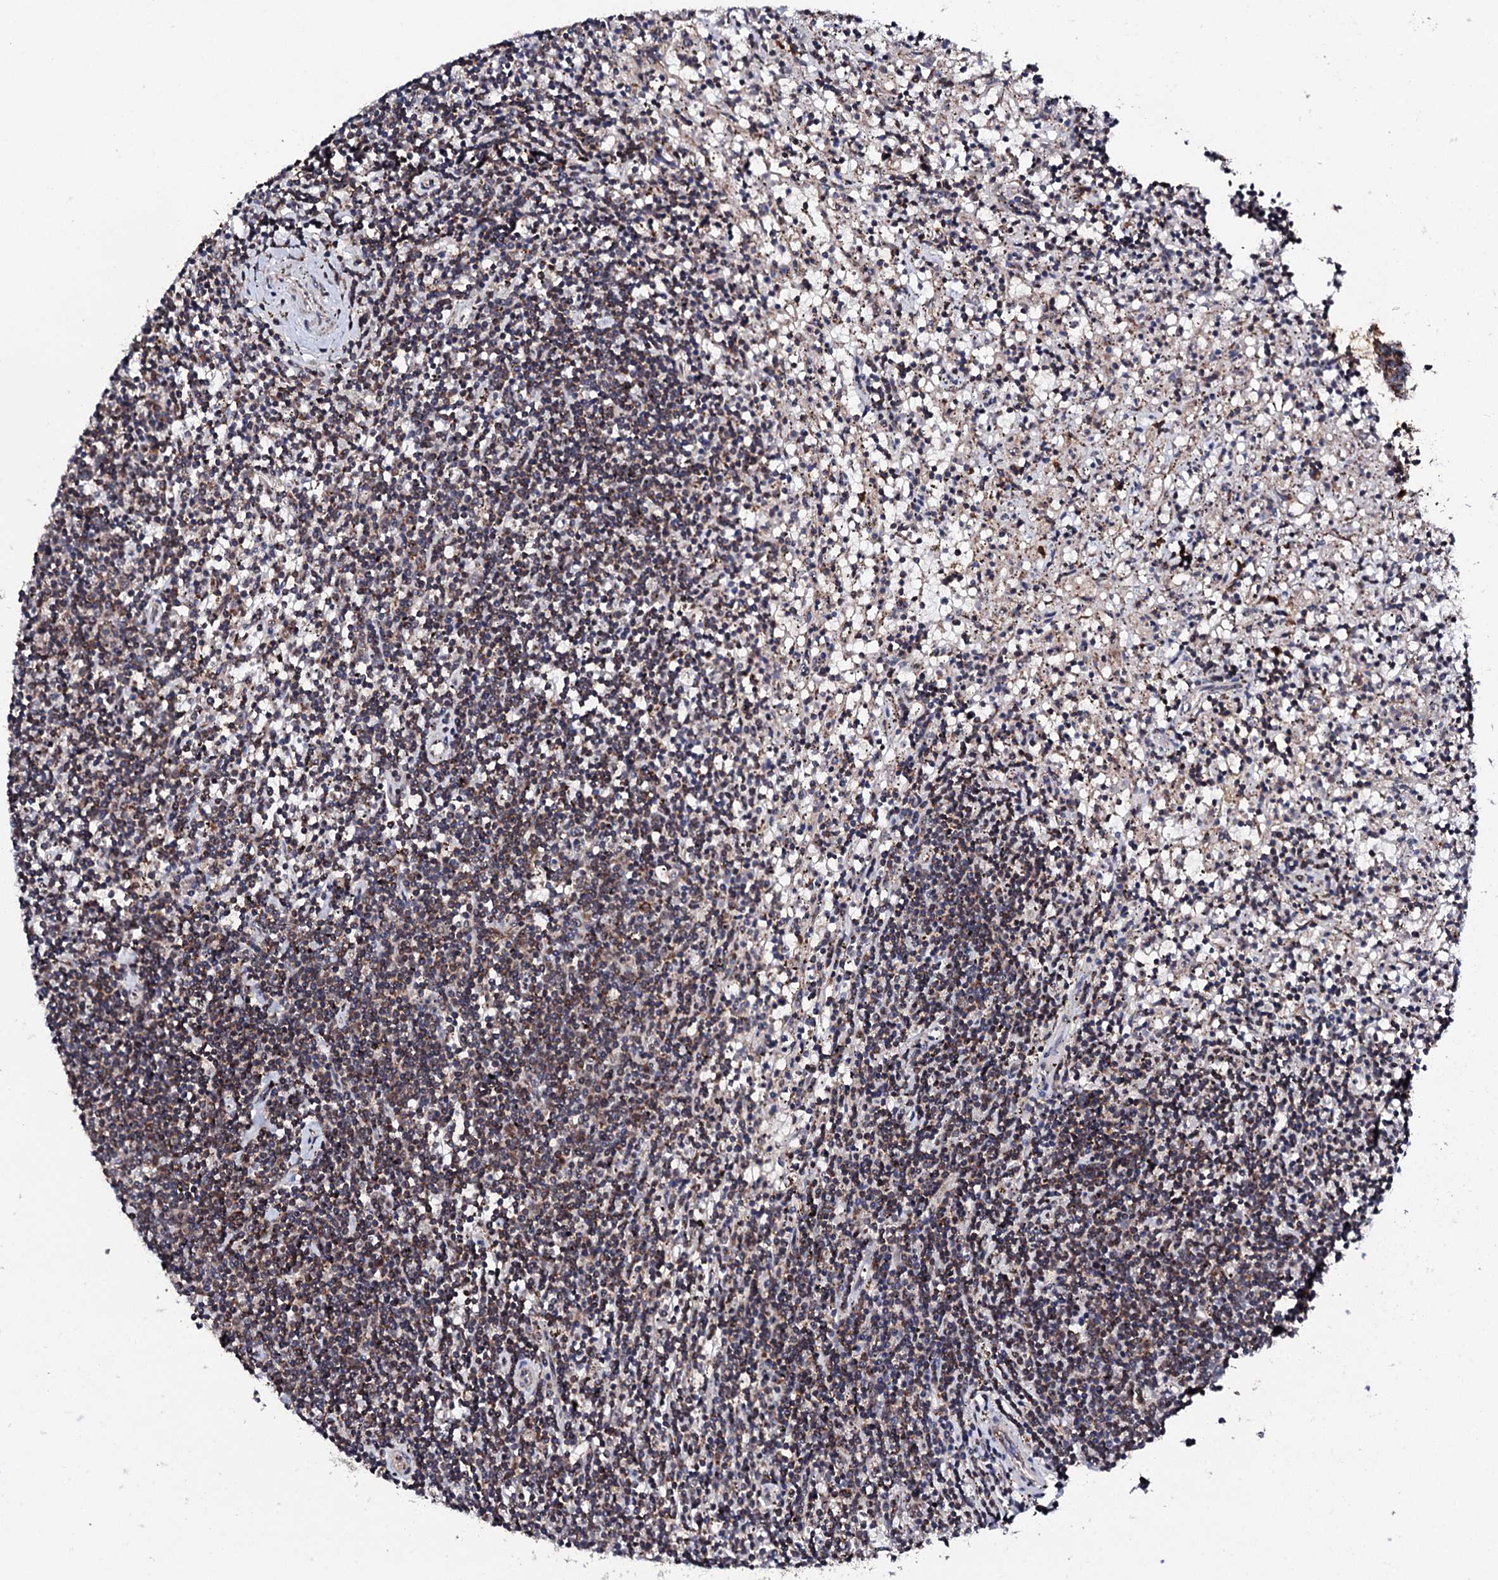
{"staining": {"intensity": "moderate", "quantity": ">75%", "location": "cytoplasmic/membranous"}, "tissue": "lymphoma", "cell_type": "Tumor cells", "image_type": "cancer", "snomed": [{"axis": "morphology", "description": "Malignant lymphoma, non-Hodgkin's type, Low grade"}, {"axis": "topography", "description": "Spleen"}], "caption": "Immunohistochemistry (IHC) histopathology image of malignant lymphoma, non-Hodgkin's type (low-grade) stained for a protein (brown), which shows medium levels of moderate cytoplasmic/membranous staining in about >75% of tumor cells.", "gene": "MTIF3", "patient": {"sex": "male", "age": 76}}